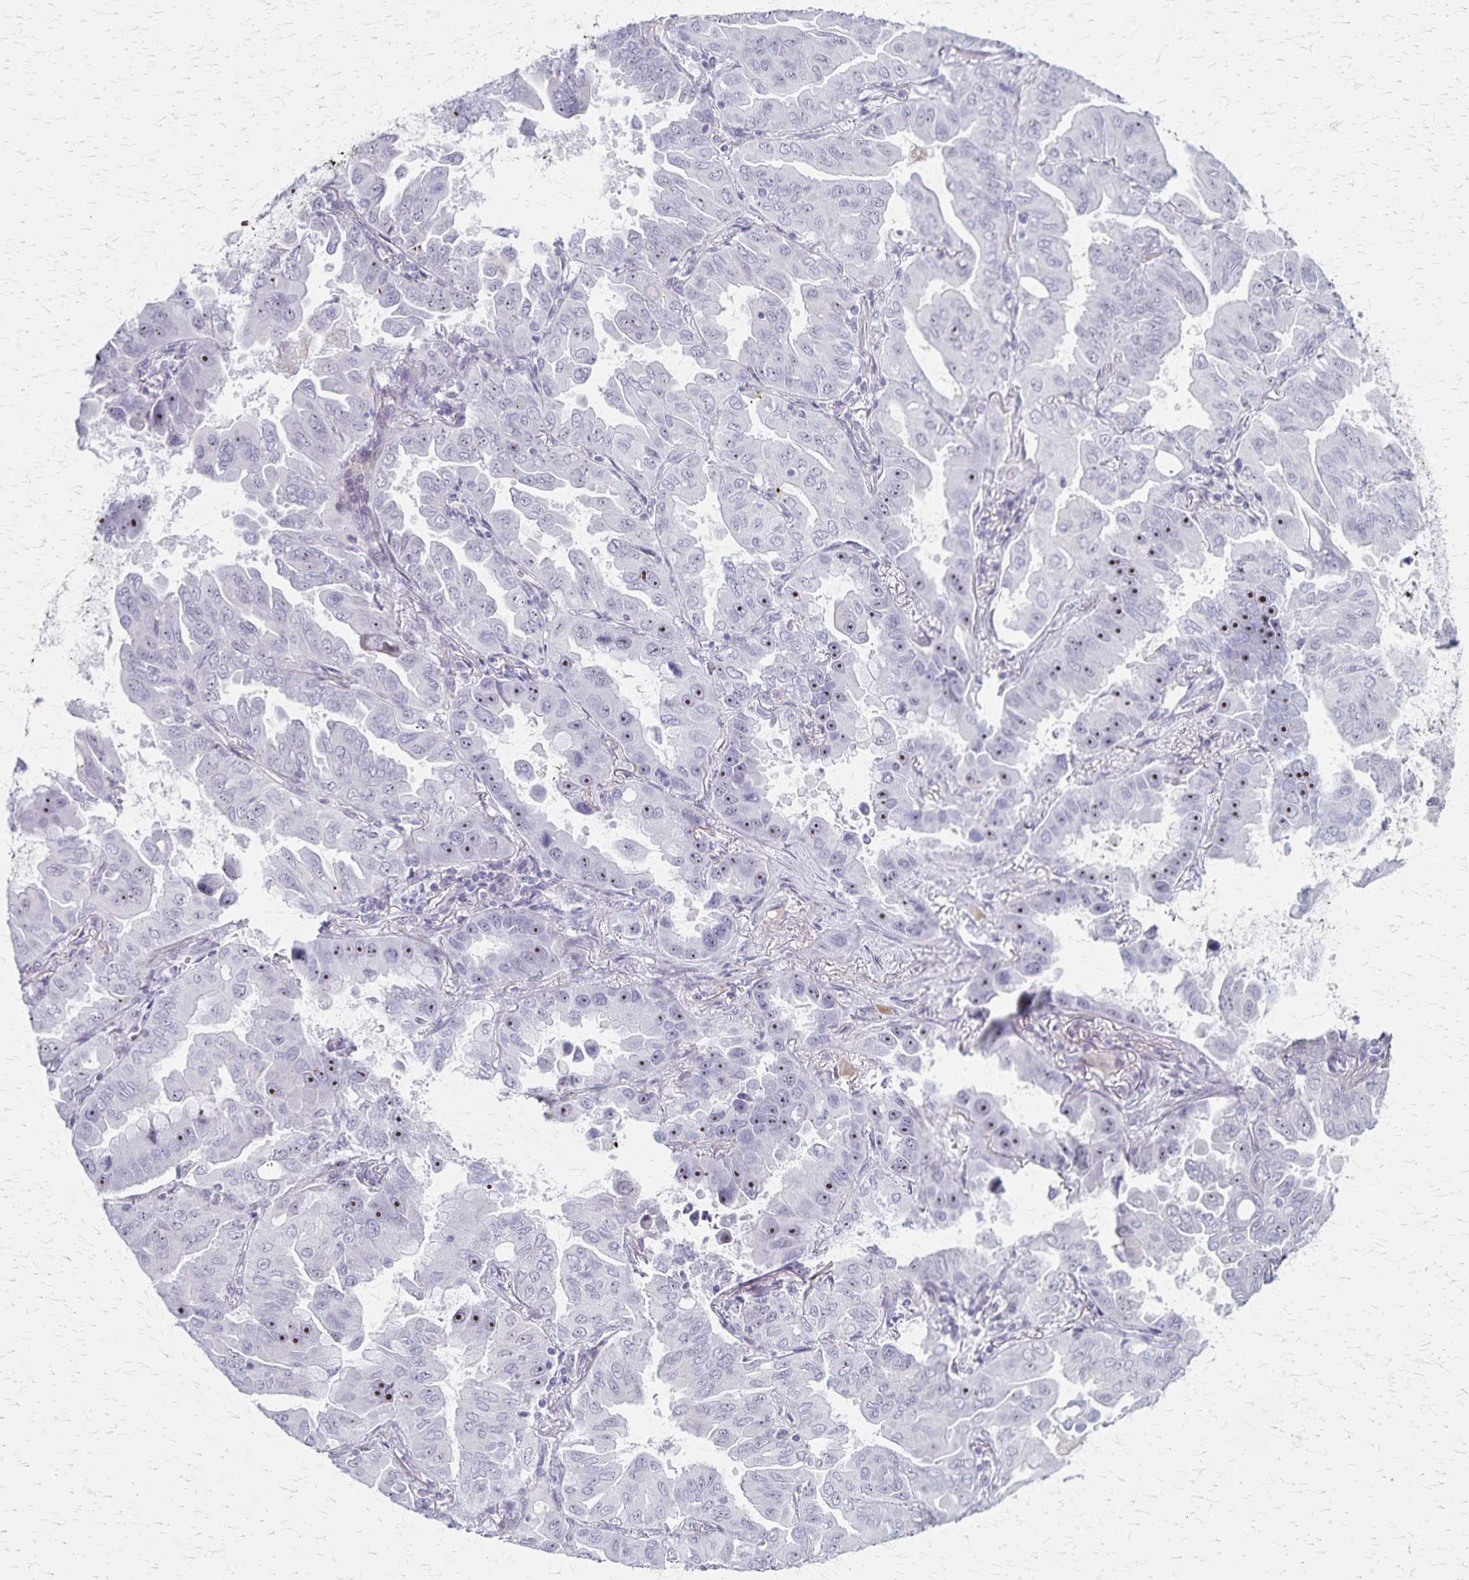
{"staining": {"intensity": "weak", "quantity": "<25%", "location": "nuclear"}, "tissue": "lung cancer", "cell_type": "Tumor cells", "image_type": "cancer", "snomed": [{"axis": "morphology", "description": "Adenocarcinoma, NOS"}, {"axis": "topography", "description": "Lung"}], "caption": "The histopathology image reveals no staining of tumor cells in adenocarcinoma (lung).", "gene": "DLK2", "patient": {"sex": "male", "age": 64}}